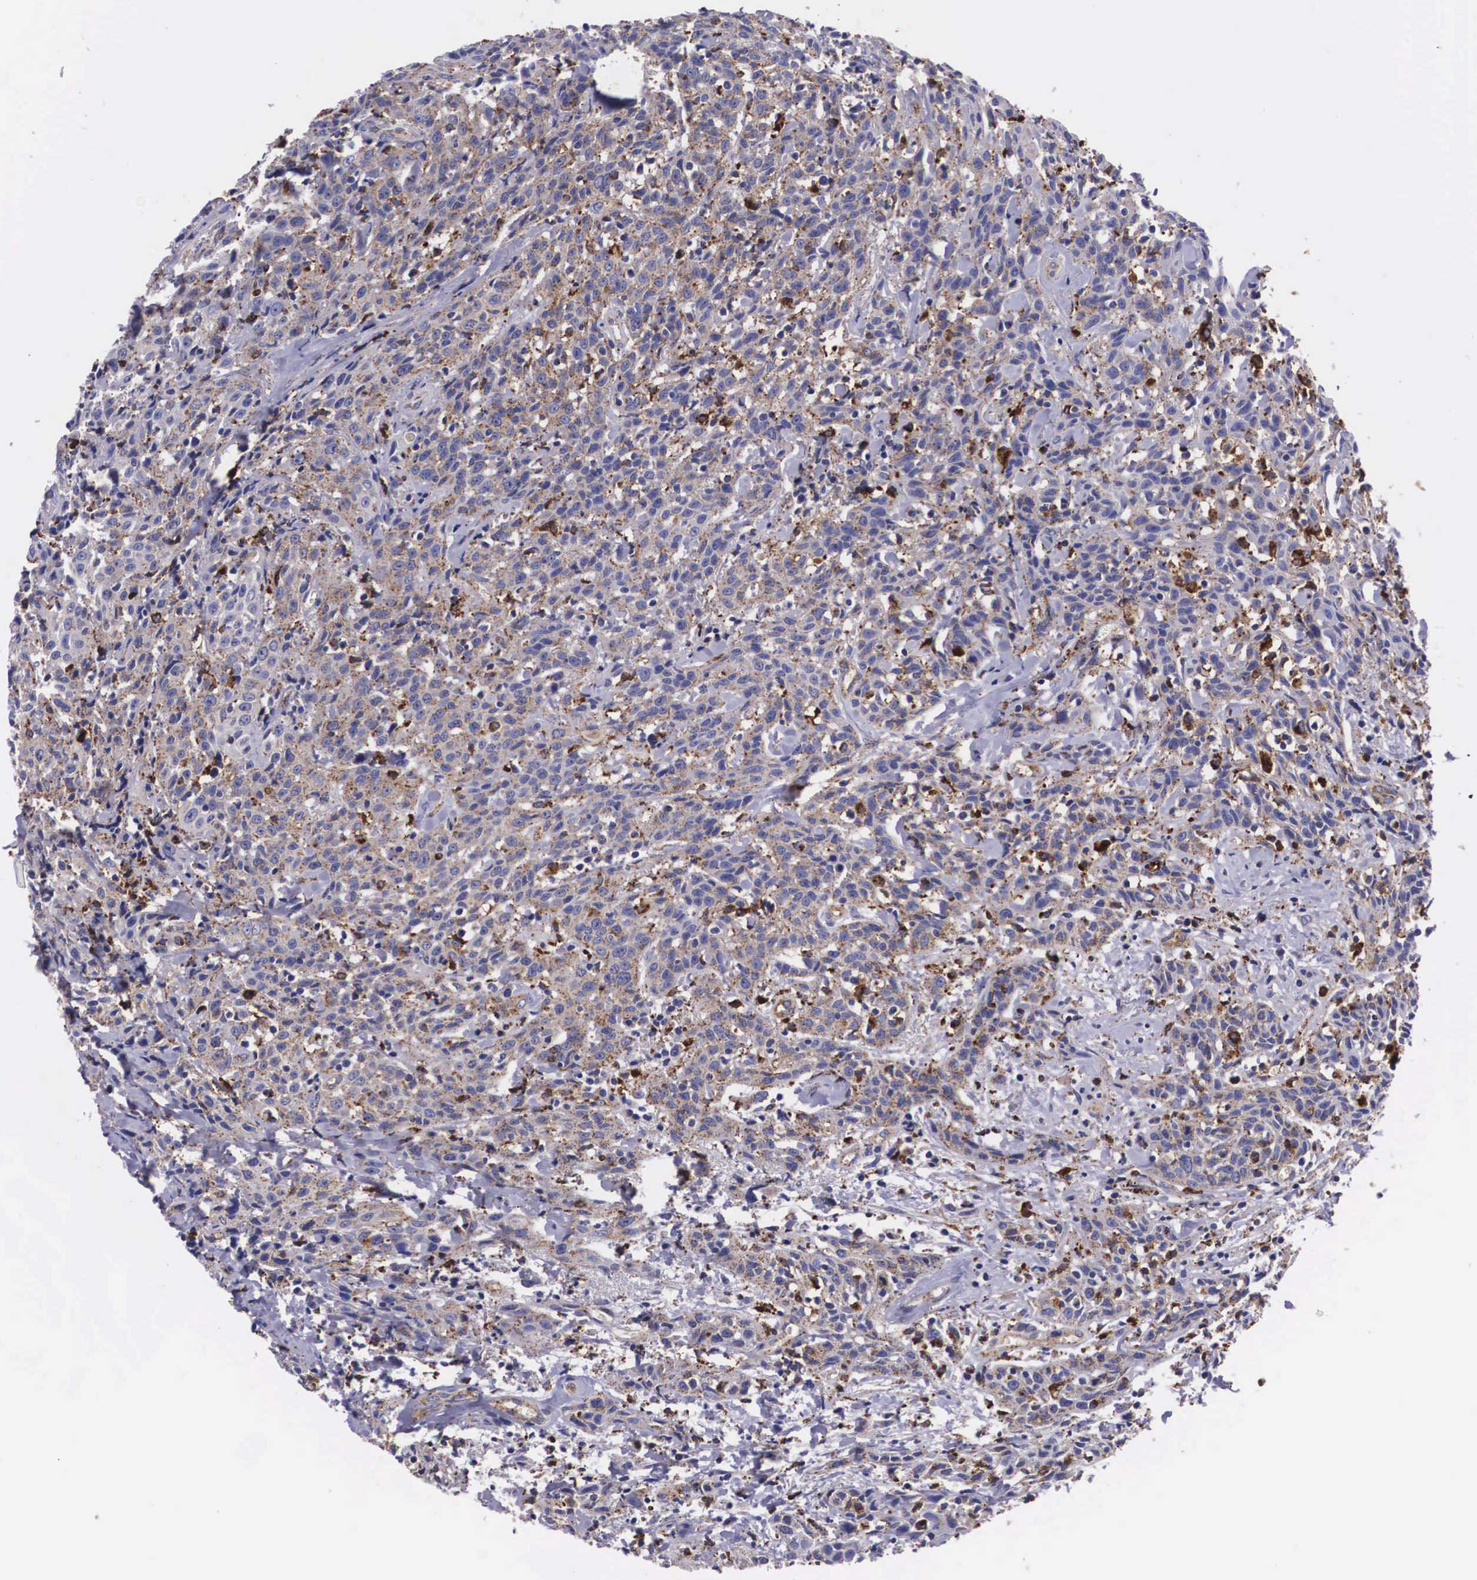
{"staining": {"intensity": "weak", "quantity": ">75%", "location": "cytoplasmic/membranous"}, "tissue": "head and neck cancer", "cell_type": "Tumor cells", "image_type": "cancer", "snomed": [{"axis": "morphology", "description": "Squamous cell carcinoma, NOS"}, {"axis": "topography", "description": "Oral tissue"}, {"axis": "topography", "description": "Head-Neck"}], "caption": "About >75% of tumor cells in human head and neck squamous cell carcinoma reveal weak cytoplasmic/membranous protein positivity as visualized by brown immunohistochemical staining.", "gene": "NAGA", "patient": {"sex": "female", "age": 82}}